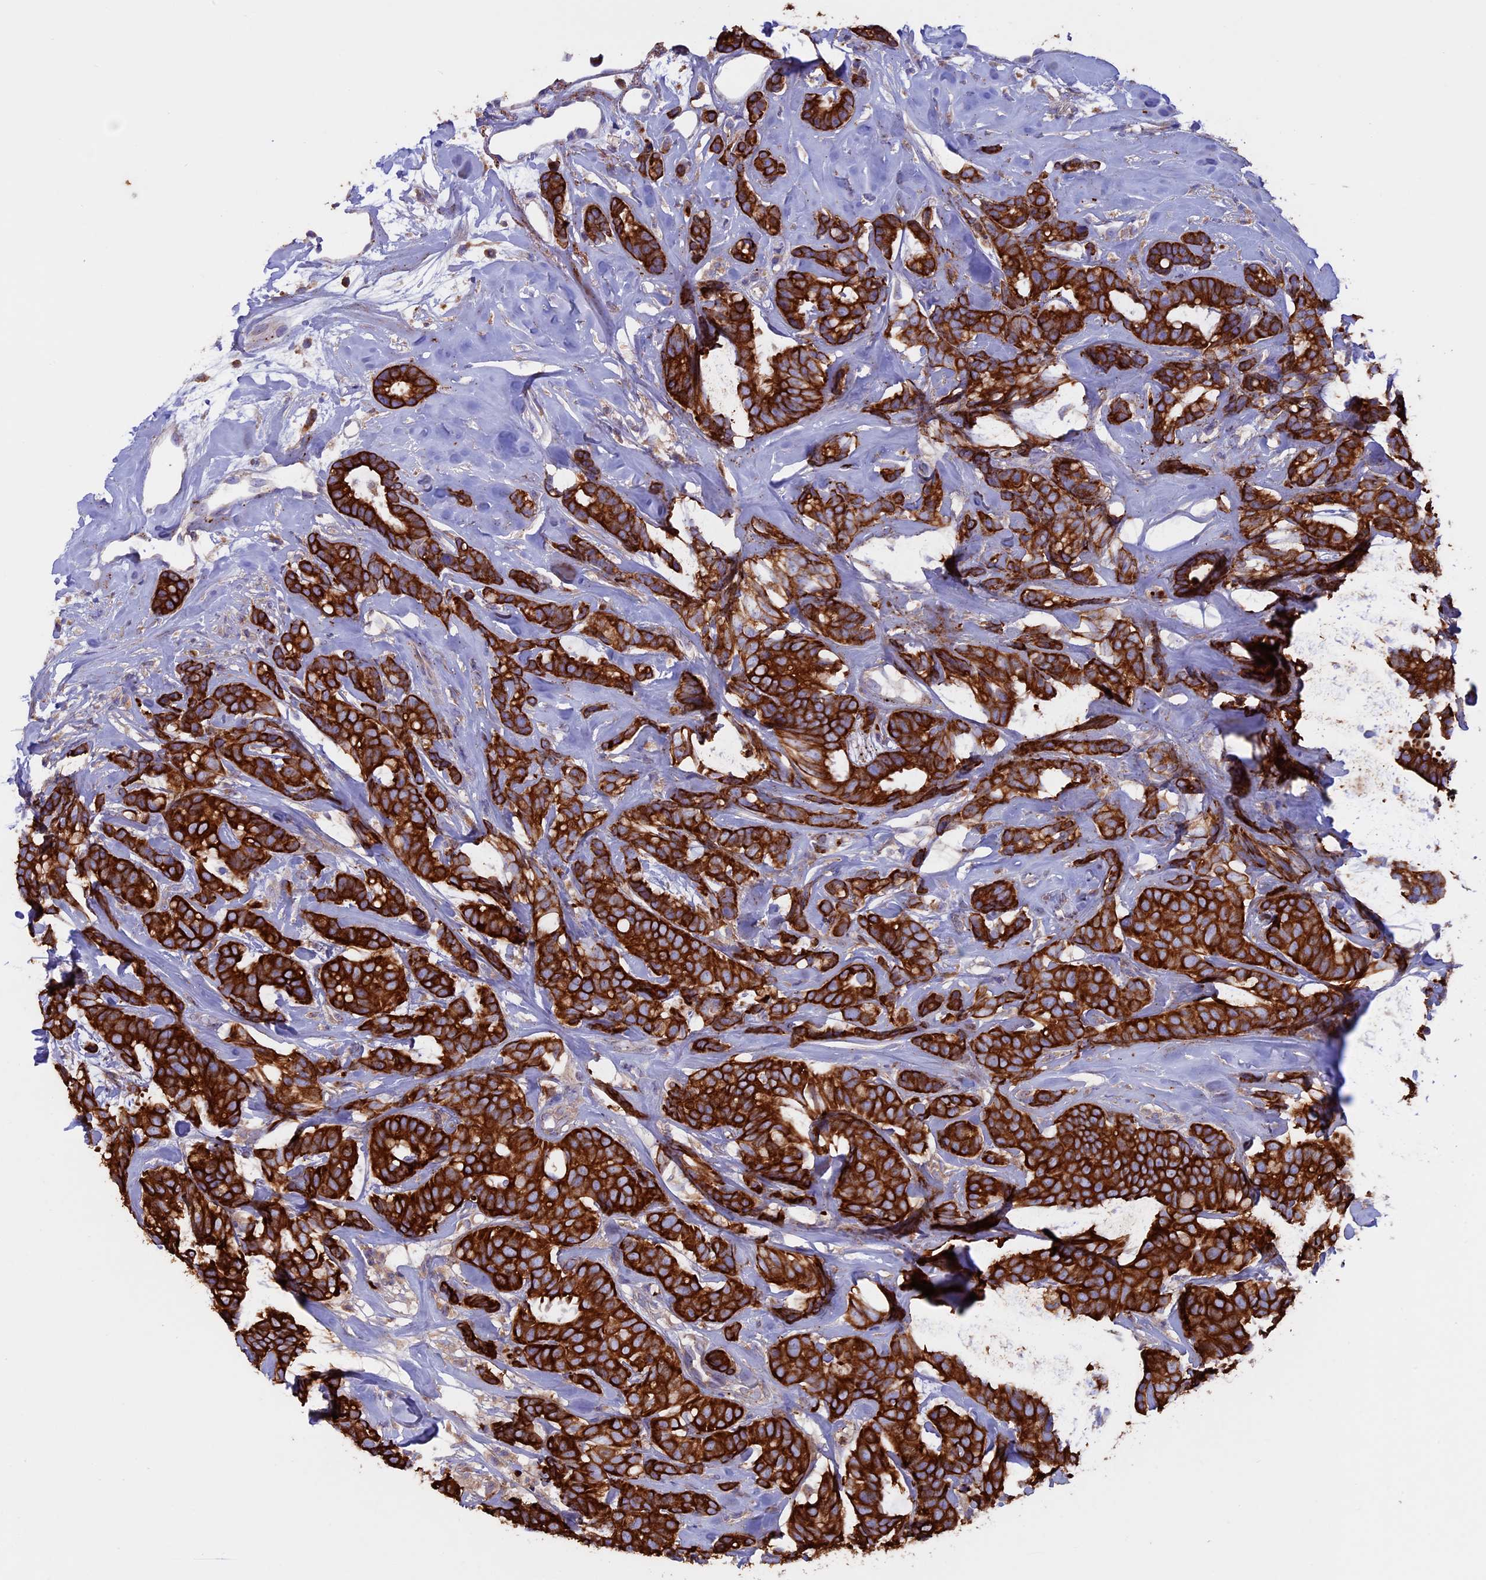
{"staining": {"intensity": "strong", "quantity": ">75%", "location": "cytoplasmic/membranous"}, "tissue": "breast cancer", "cell_type": "Tumor cells", "image_type": "cancer", "snomed": [{"axis": "morphology", "description": "Duct carcinoma"}, {"axis": "topography", "description": "Breast"}], "caption": "Immunohistochemical staining of invasive ductal carcinoma (breast) demonstrates high levels of strong cytoplasmic/membranous positivity in approximately >75% of tumor cells.", "gene": "PTPN9", "patient": {"sex": "female", "age": 87}}